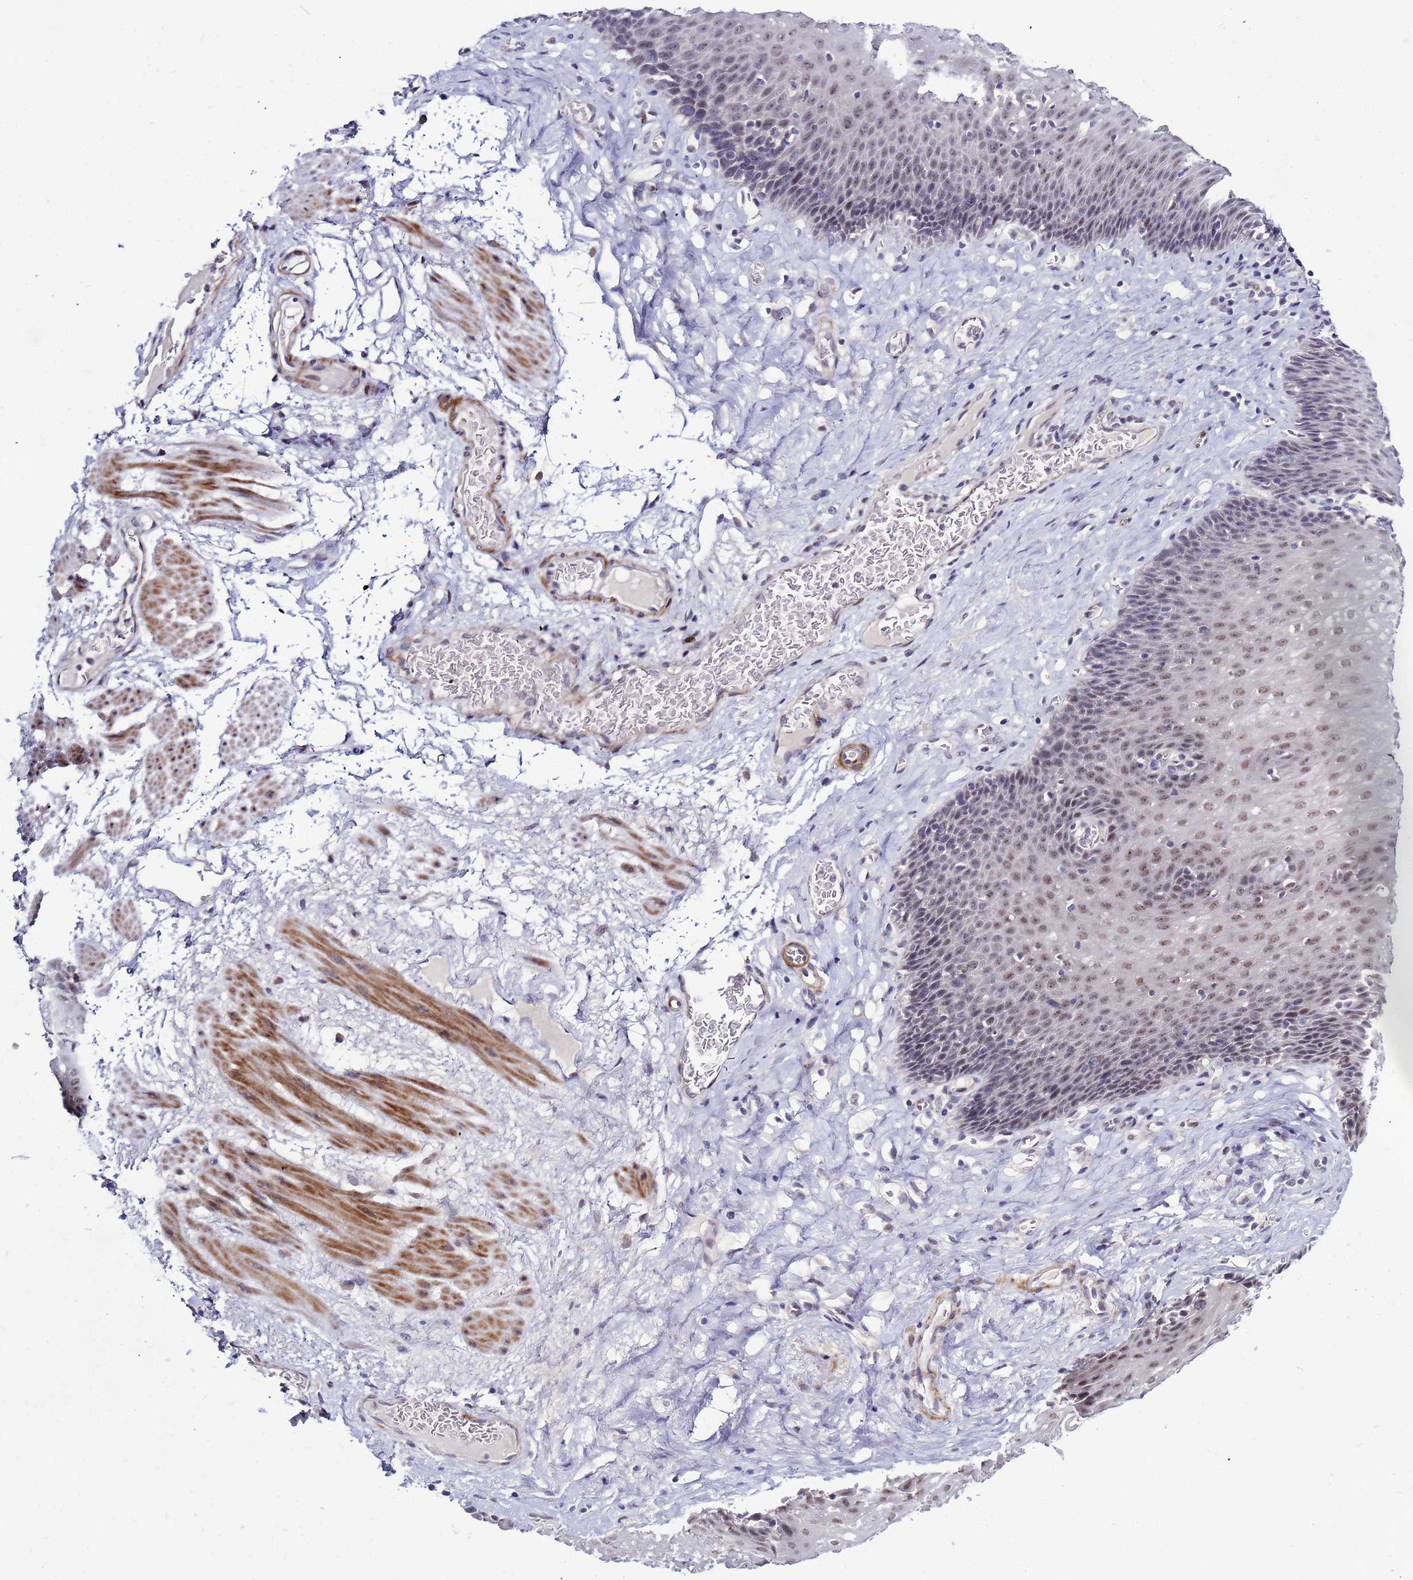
{"staining": {"intensity": "weak", "quantity": ">75%", "location": "nuclear"}, "tissue": "esophagus", "cell_type": "Squamous epithelial cells", "image_type": "normal", "snomed": [{"axis": "morphology", "description": "Normal tissue, NOS"}, {"axis": "topography", "description": "Esophagus"}], "caption": "Unremarkable esophagus displays weak nuclear positivity in about >75% of squamous epithelial cells.", "gene": "CXorf65", "patient": {"sex": "male", "age": 60}}